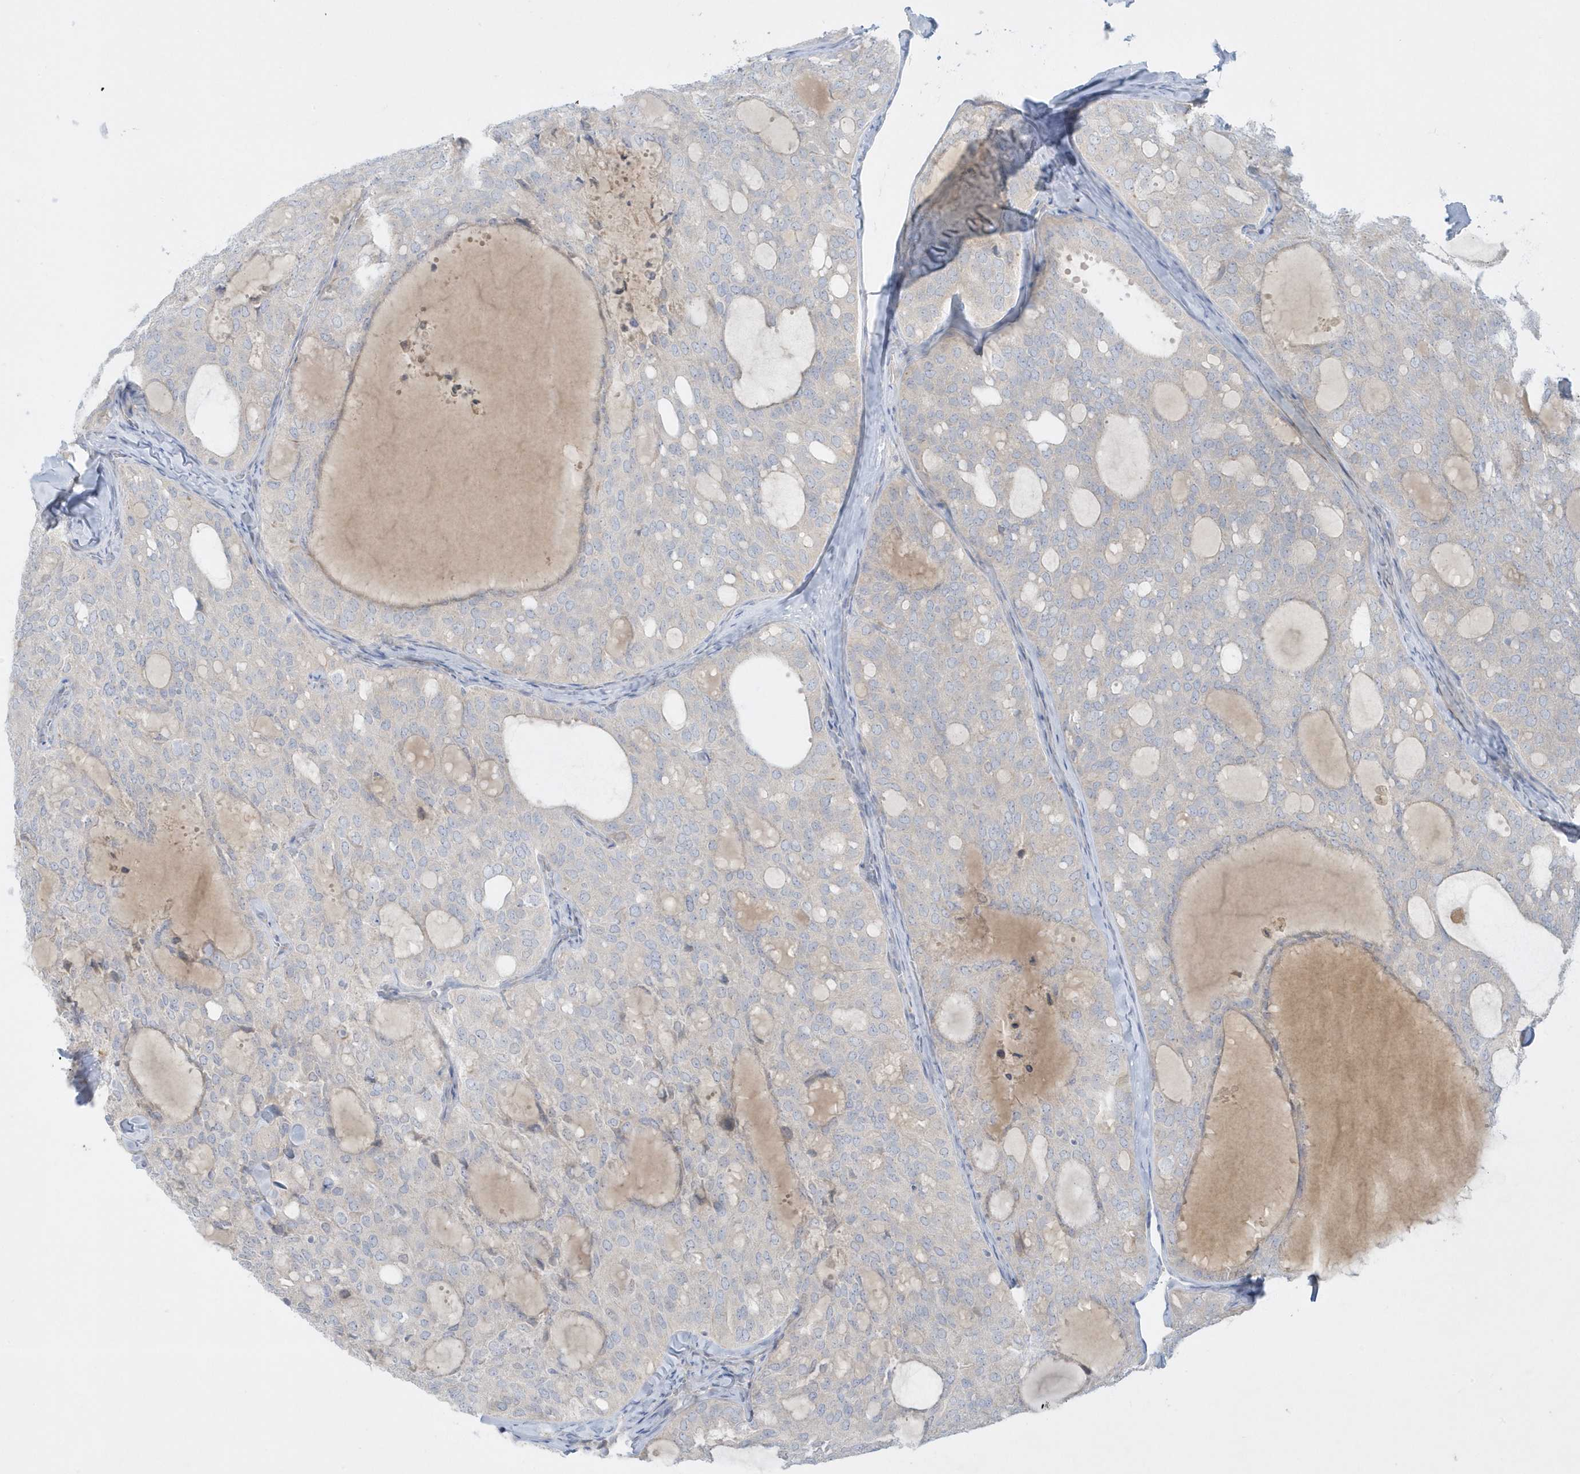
{"staining": {"intensity": "negative", "quantity": "none", "location": "none"}, "tissue": "thyroid cancer", "cell_type": "Tumor cells", "image_type": "cancer", "snomed": [{"axis": "morphology", "description": "Follicular adenoma carcinoma, NOS"}, {"axis": "topography", "description": "Thyroid gland"}], "caption": "DAB immunohistochemical staining of thyroid cancer (follicular adenoma carcinoma) shows no significant positivity in tumor cells.", "gene": "THADA", "patient": {"sex": "male", "age": 75}}